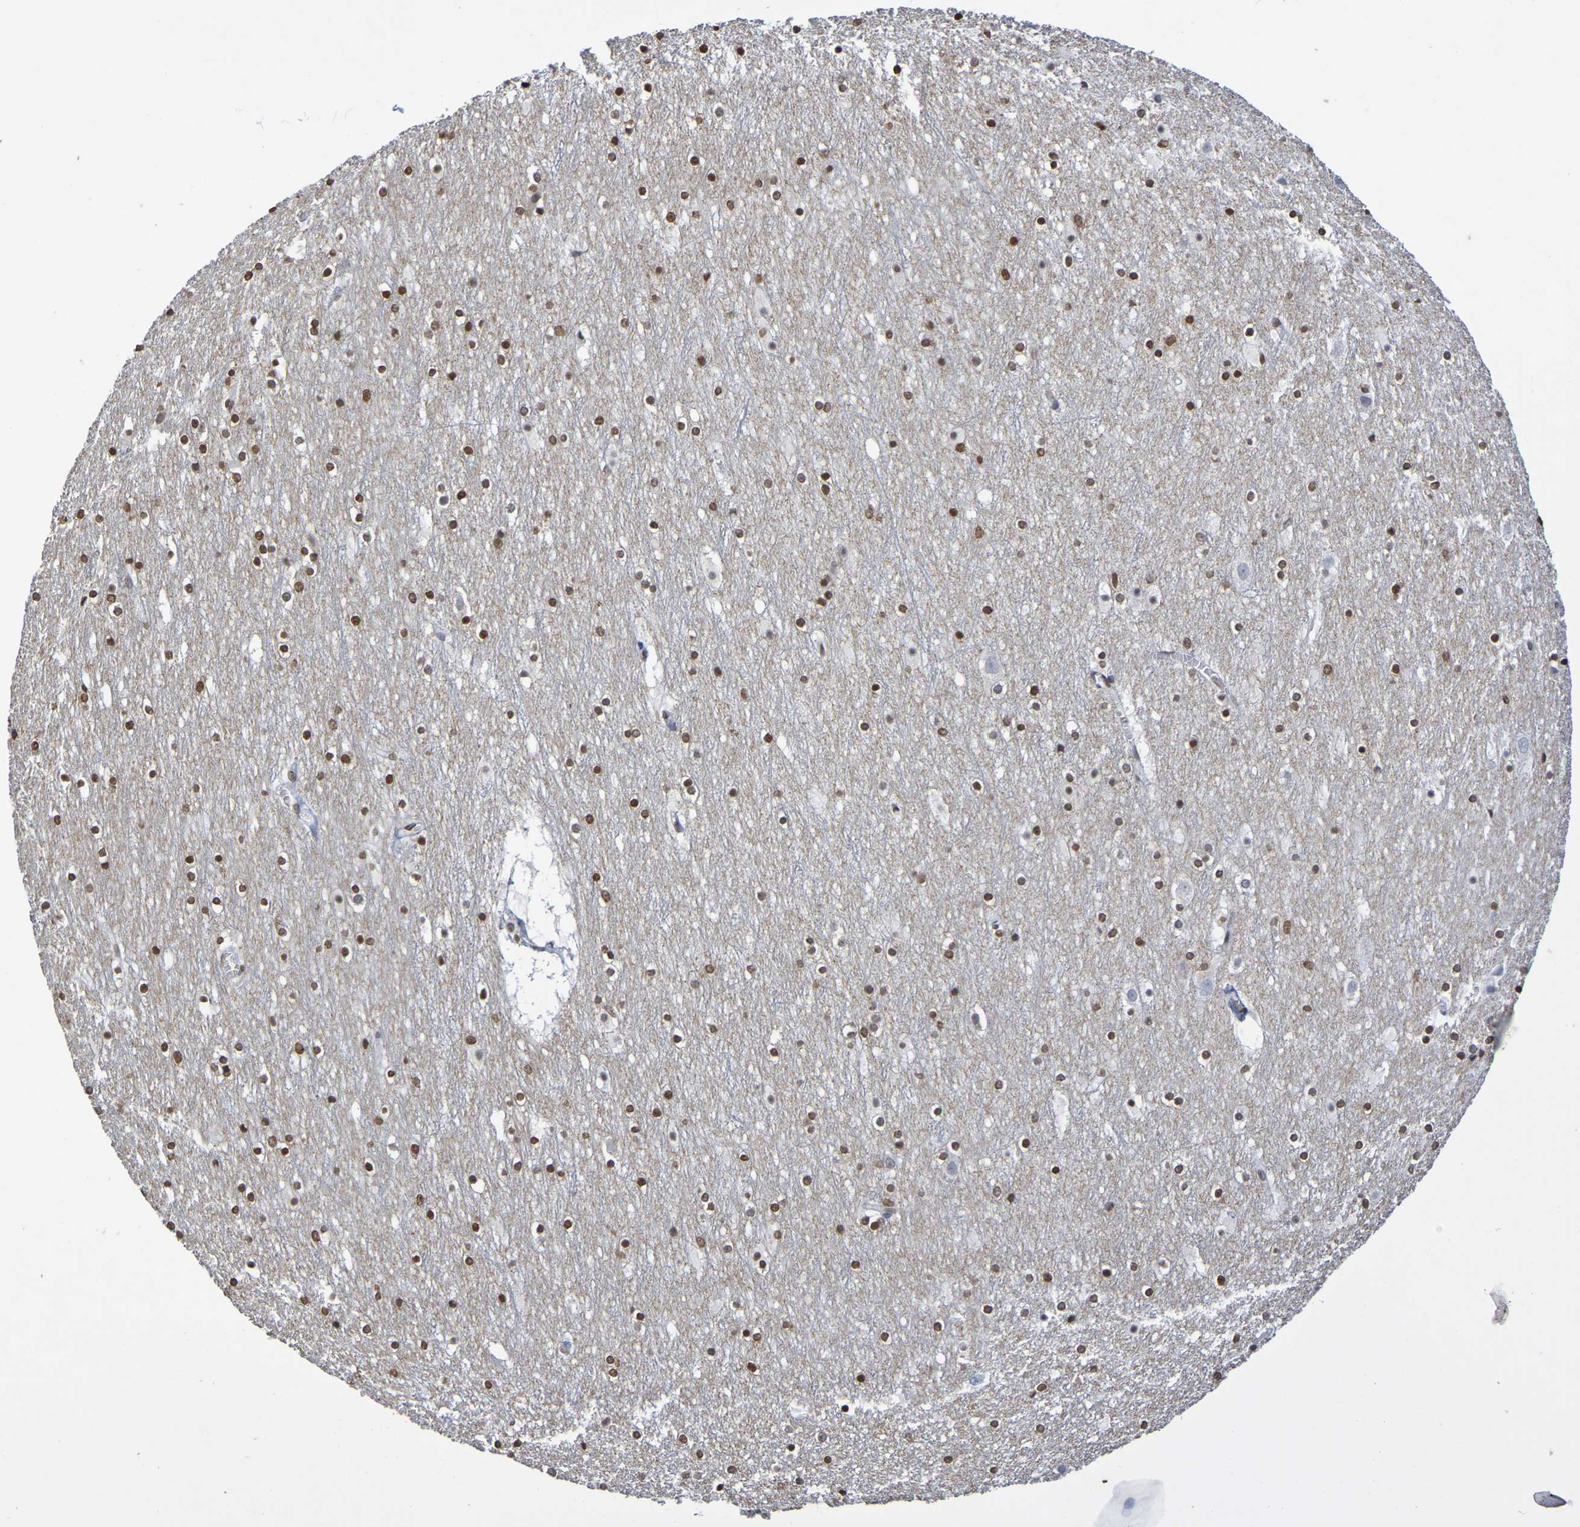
{"staining": {"intensity": "negative", "quantity": "none", "location": "none"}, "tissue": "cerebral cortex", "cell_type": "Endothelial cells", "image_type": "normal", "snomed": [{"axis": "morphology", "description": "Normal tissue, NOS"}, {"axis": "topography", "description": "Cerebral cortex"}], "caption": "This is a image of immunohistochemistry (IHC) staining of benign cerebral cortex, which shows no staining in endothelial cells.", "gene": "ATF4", "patient": {"sex": "male", "age": 45}}